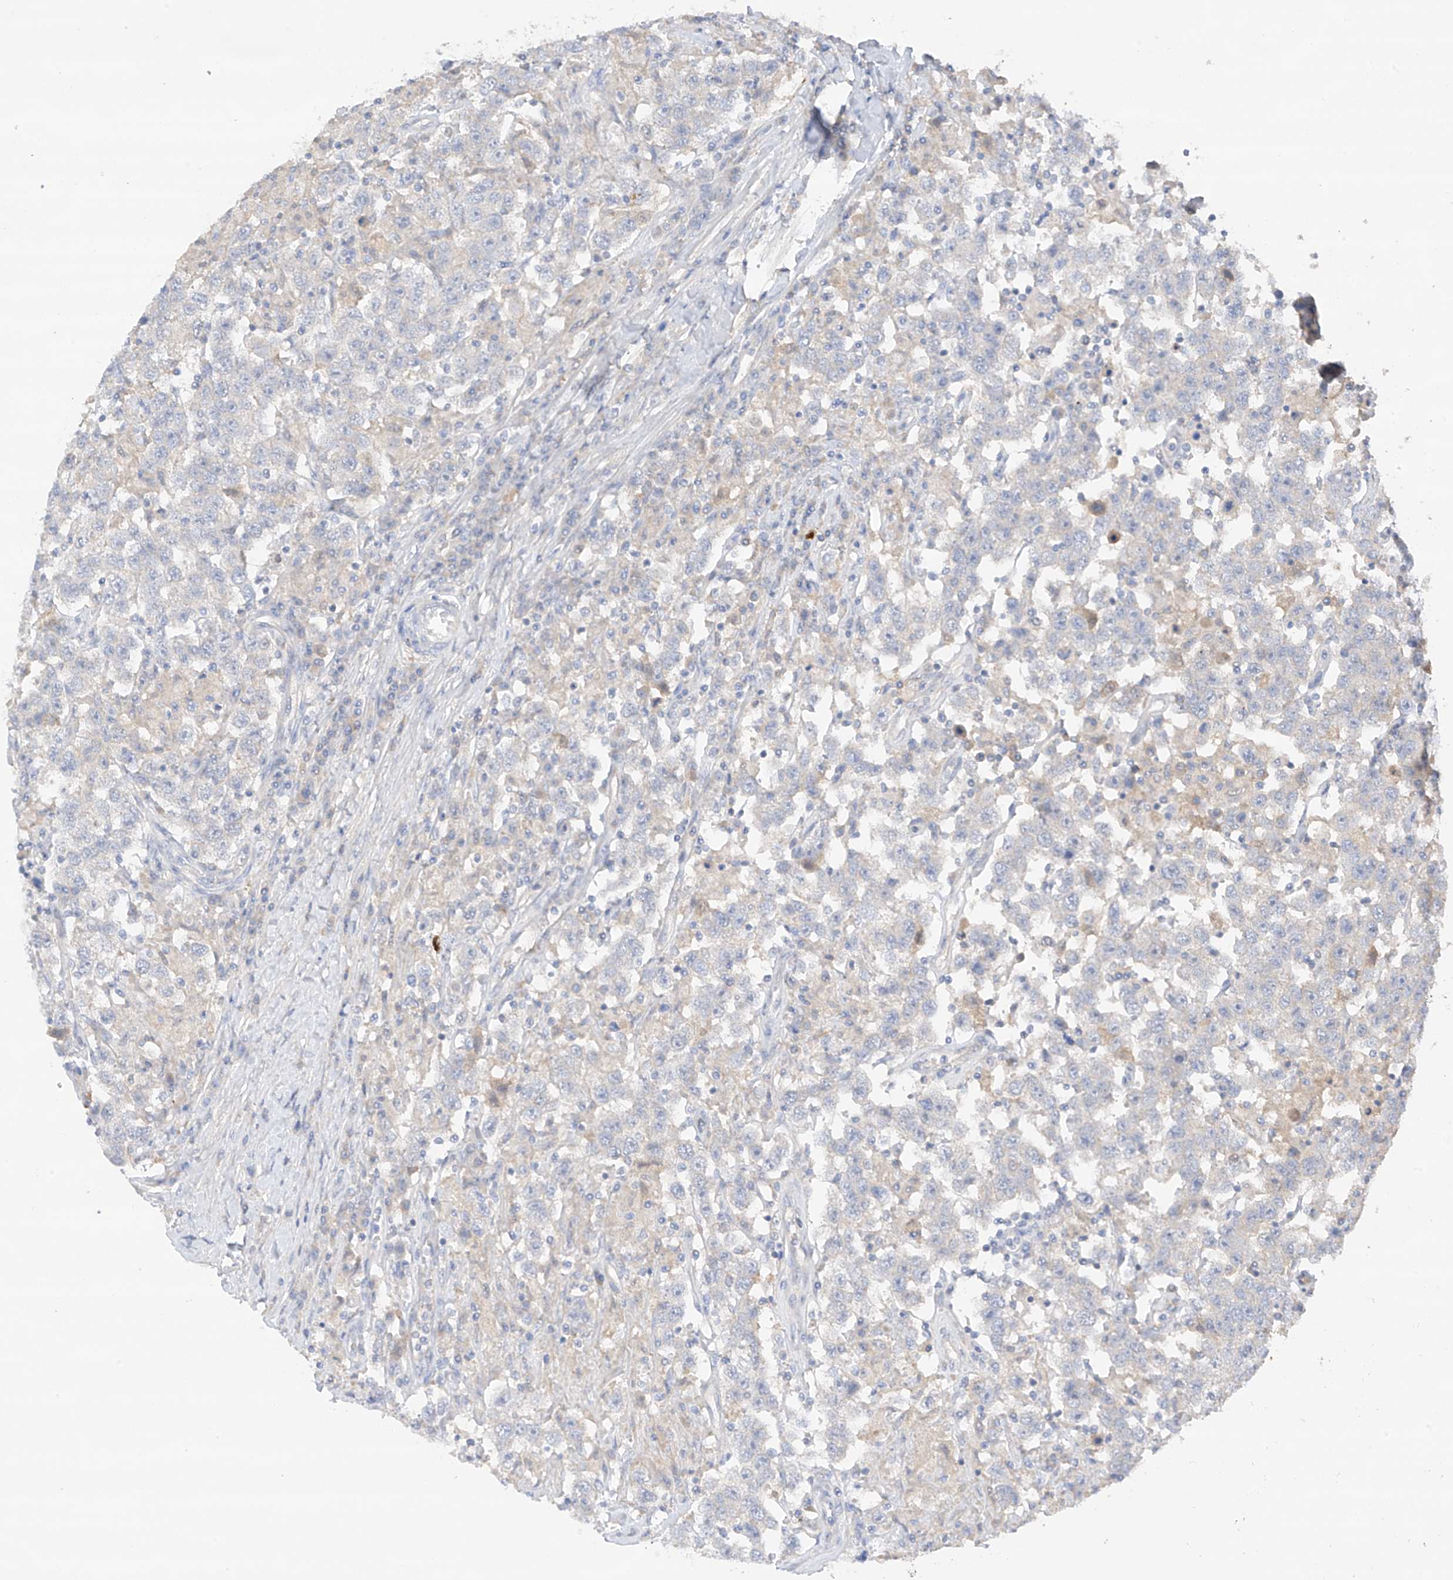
{"staining": {"intensity": "negative", "quantity": "none", "location": "none"}, "tissue": "testis cancer", "cell_type": "Tumor cells", "image_type": "cancer", "snomed": [{"axis": "morphology", "description": "Seminoma, NOS"}, {"axis": "topography", "description": "Testis"}], "caption": "Histopathology image shows no protein staining in tumor cells of testis seminoma tissue. (Brightfield microscopy of DAB (3,3'-diaminobenzidine) IHC at high magnification).", "gene": "CAPN13", "patient": {"sex": "male", "age": 41}}